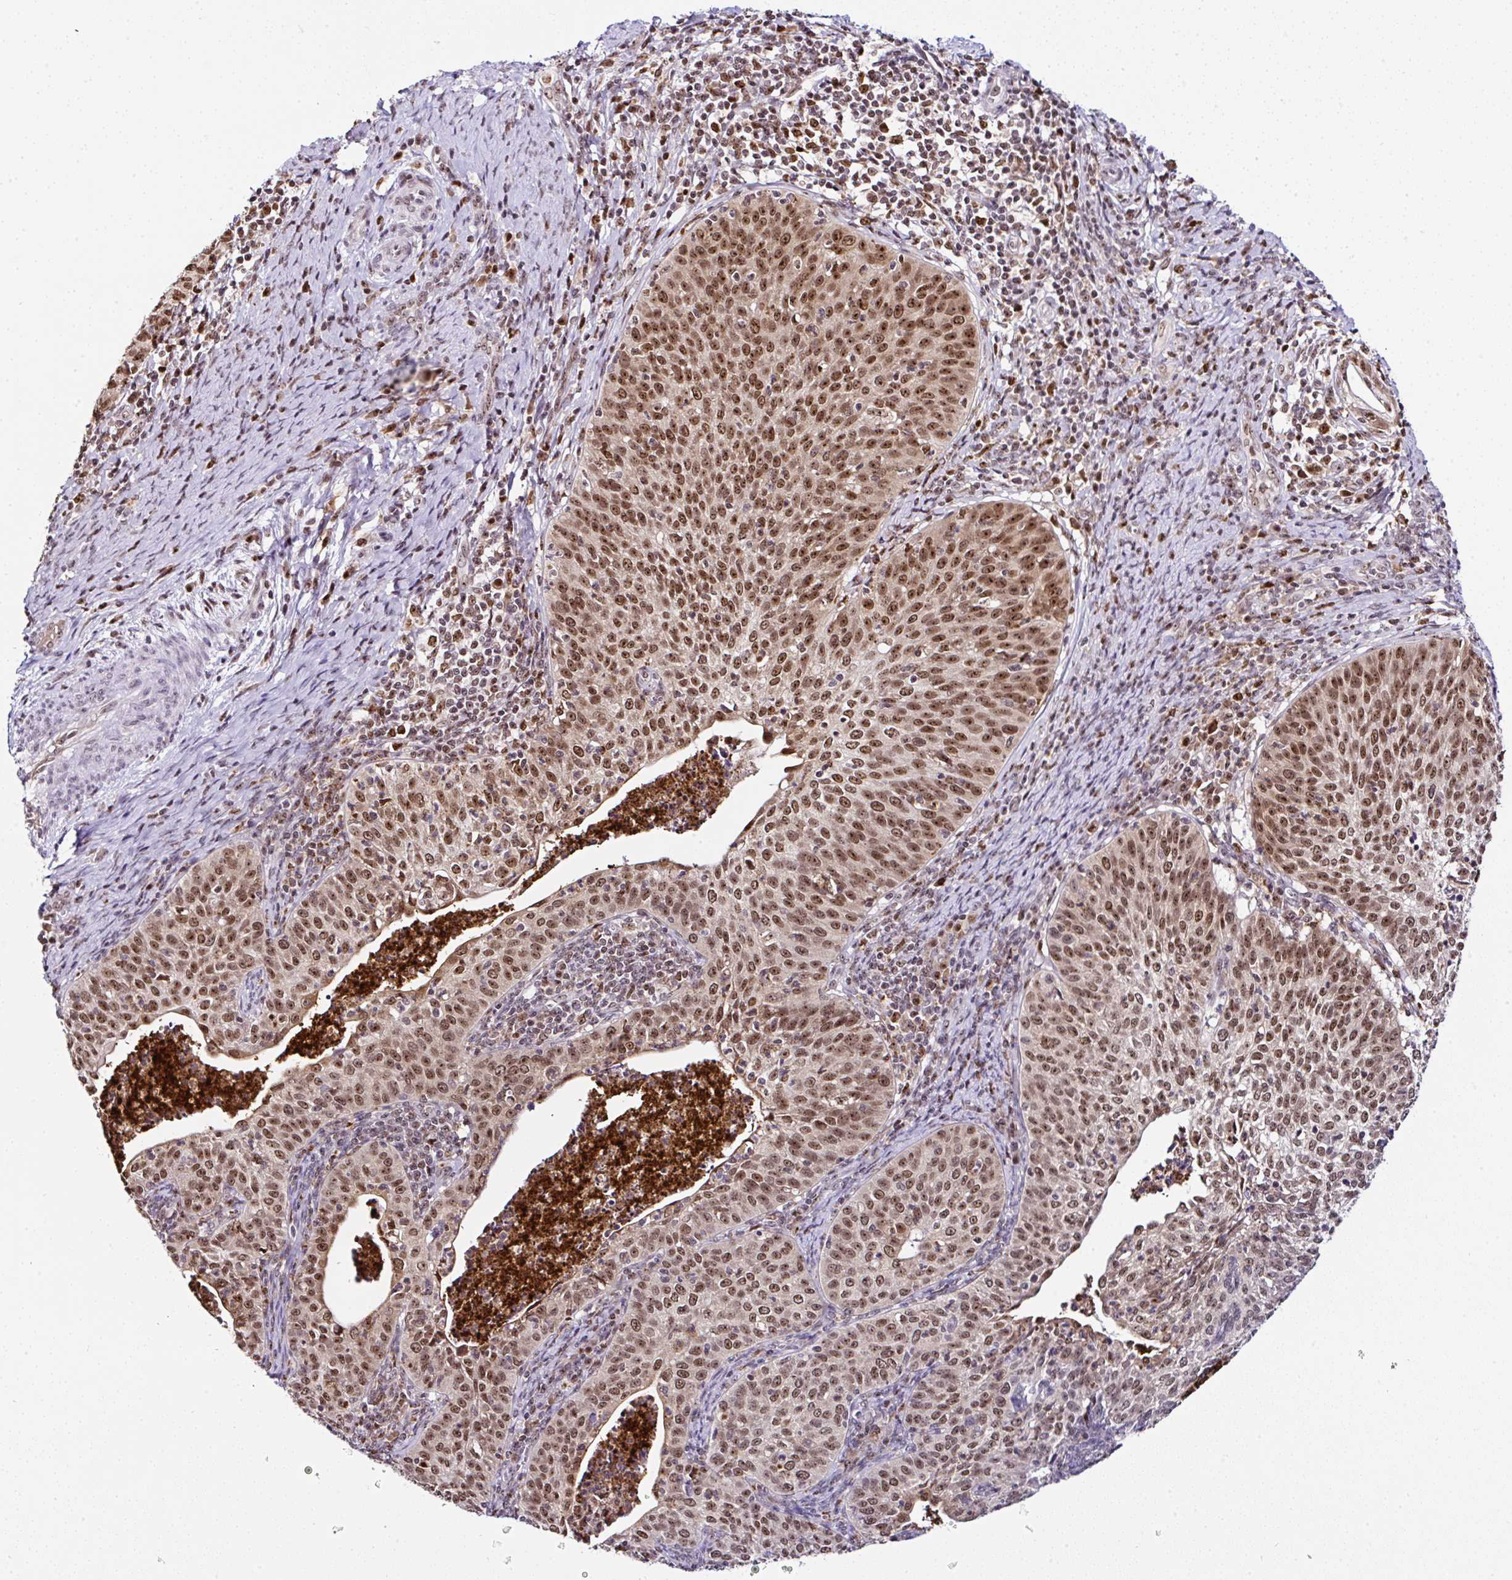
{"staining": {"intensity": "moderate", "quantity": ">75%", "location": "nuclear"}, "tissue": "cervical cancer", "cell_type": "Tumor cells", "image_type": "cancer", "snomed": [{"axis": "morphology", "description": "Squamous cell carcinoma, NOS"}, {"axis": "topography", "description": "Cervix"}], "caption": "Immunohistochemistry of human cervical cancer (squamous cell carcinoma) exhibits medium levels of moderate nuclear positivity in approximately >75% of tumor cells. (Stains: DAB (3,3'-diaminobenzidine) in brown, nuclei in blue, Microscopy: brightfield microscopy at high magnification).", "gene": "PTPN2", "patient": {"sex": "female", "age": 30}}